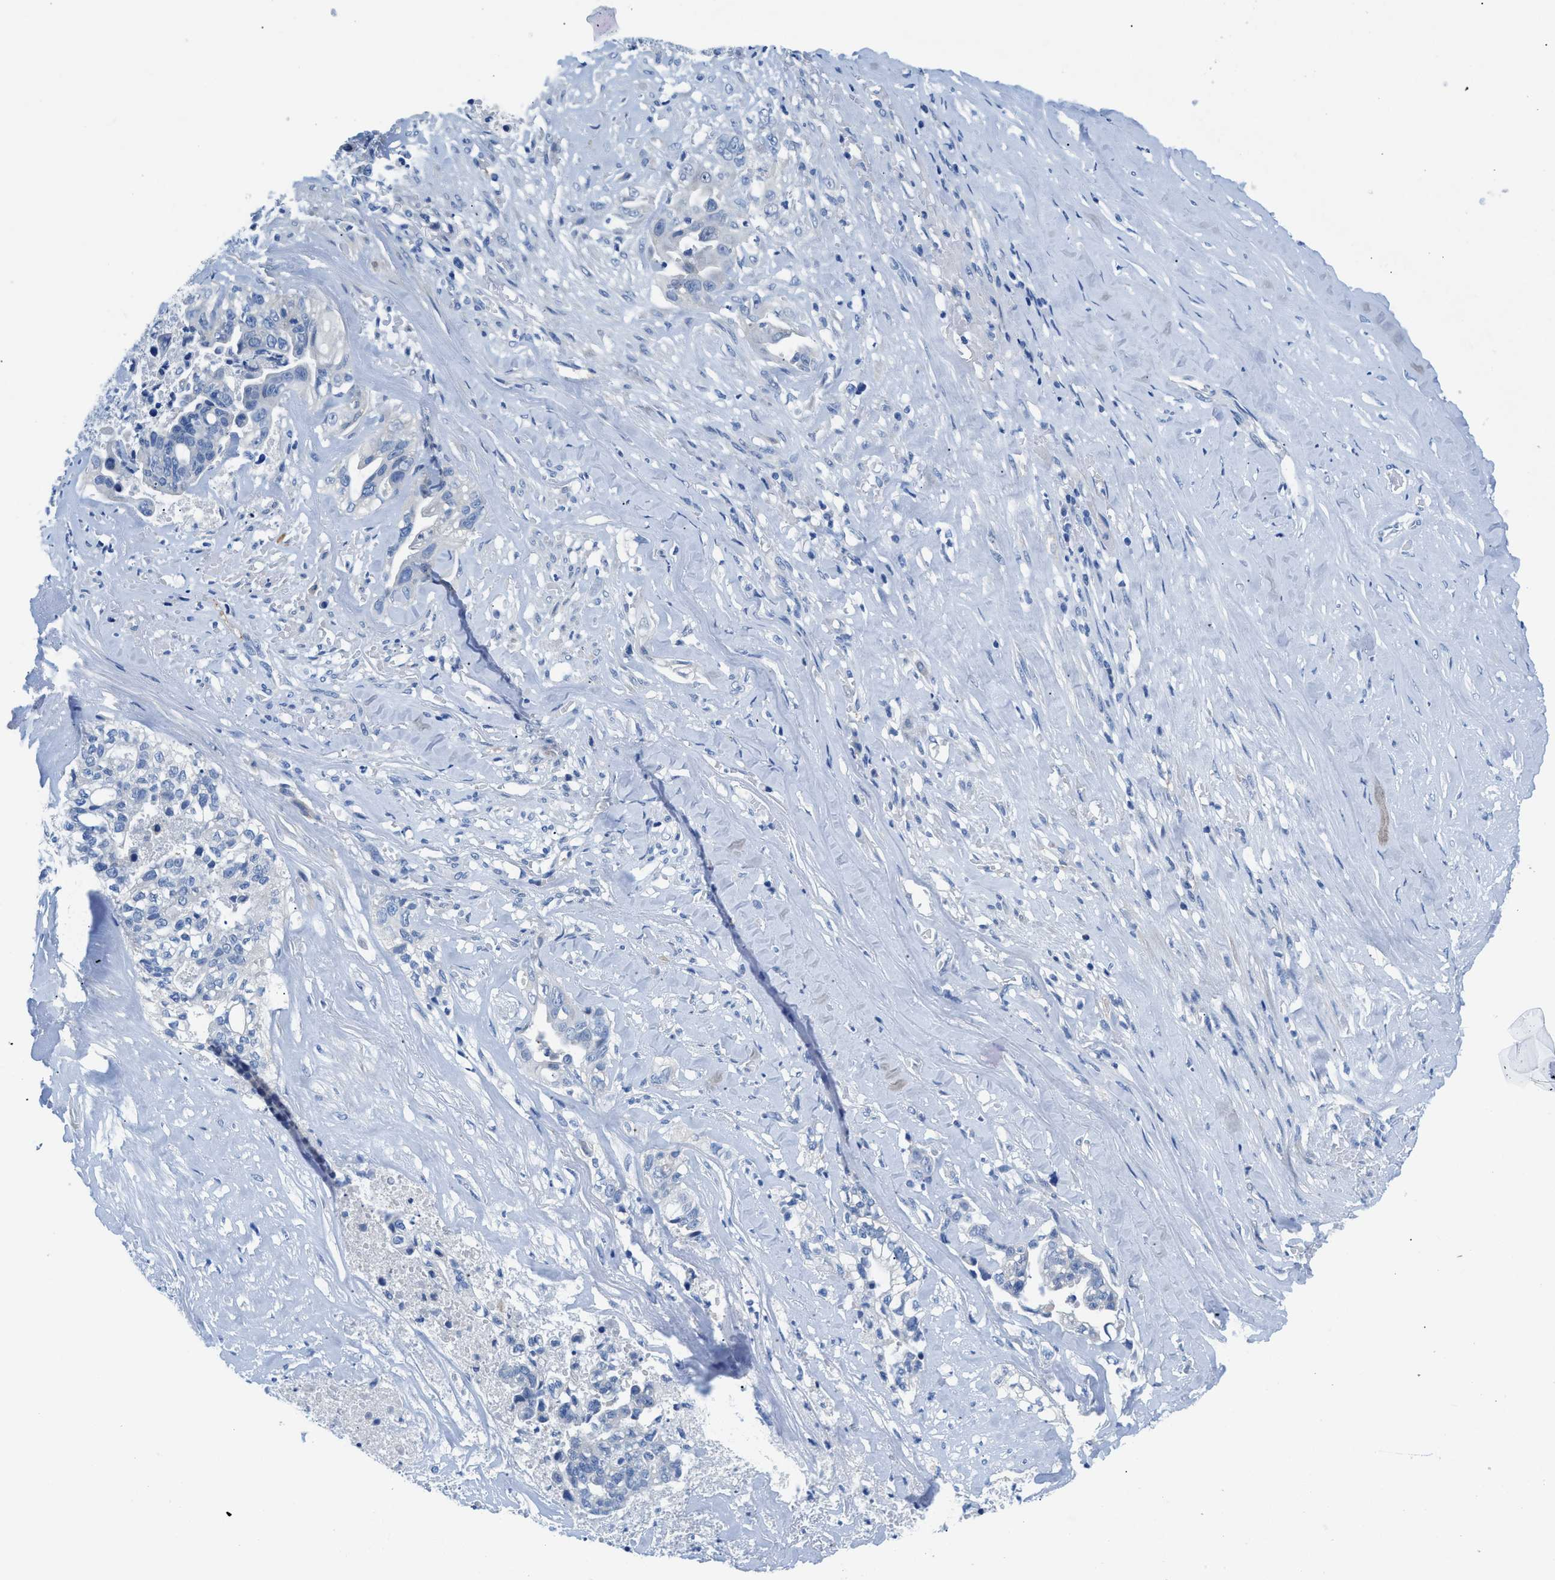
{"staining": {"intensity": "negative", "quantity": "none", "location": "none"}, "tissue": "liver cancer", "cell_type": "Tumor cells", "image_type": "cancer", "snomed": [{"axis": "morphology", "description": "Cholangiocarcinoma"}, {"axis": "topography", "description": "Liver"}], "caption": "Immunohistochemistry (IHC) image of neoplastic tissue: human liver cancer stained with DAB (3,3'-diaminobenzidine) demonstrates no significant protein expression in tumor cells. Brightfield microscopy of immunohistochemistry stained with DAB (brown) and hematoxylin (blue), captured at high magnification.", "gene": "SLC10A6", "patient": {"sex": "female", "age": 70}}